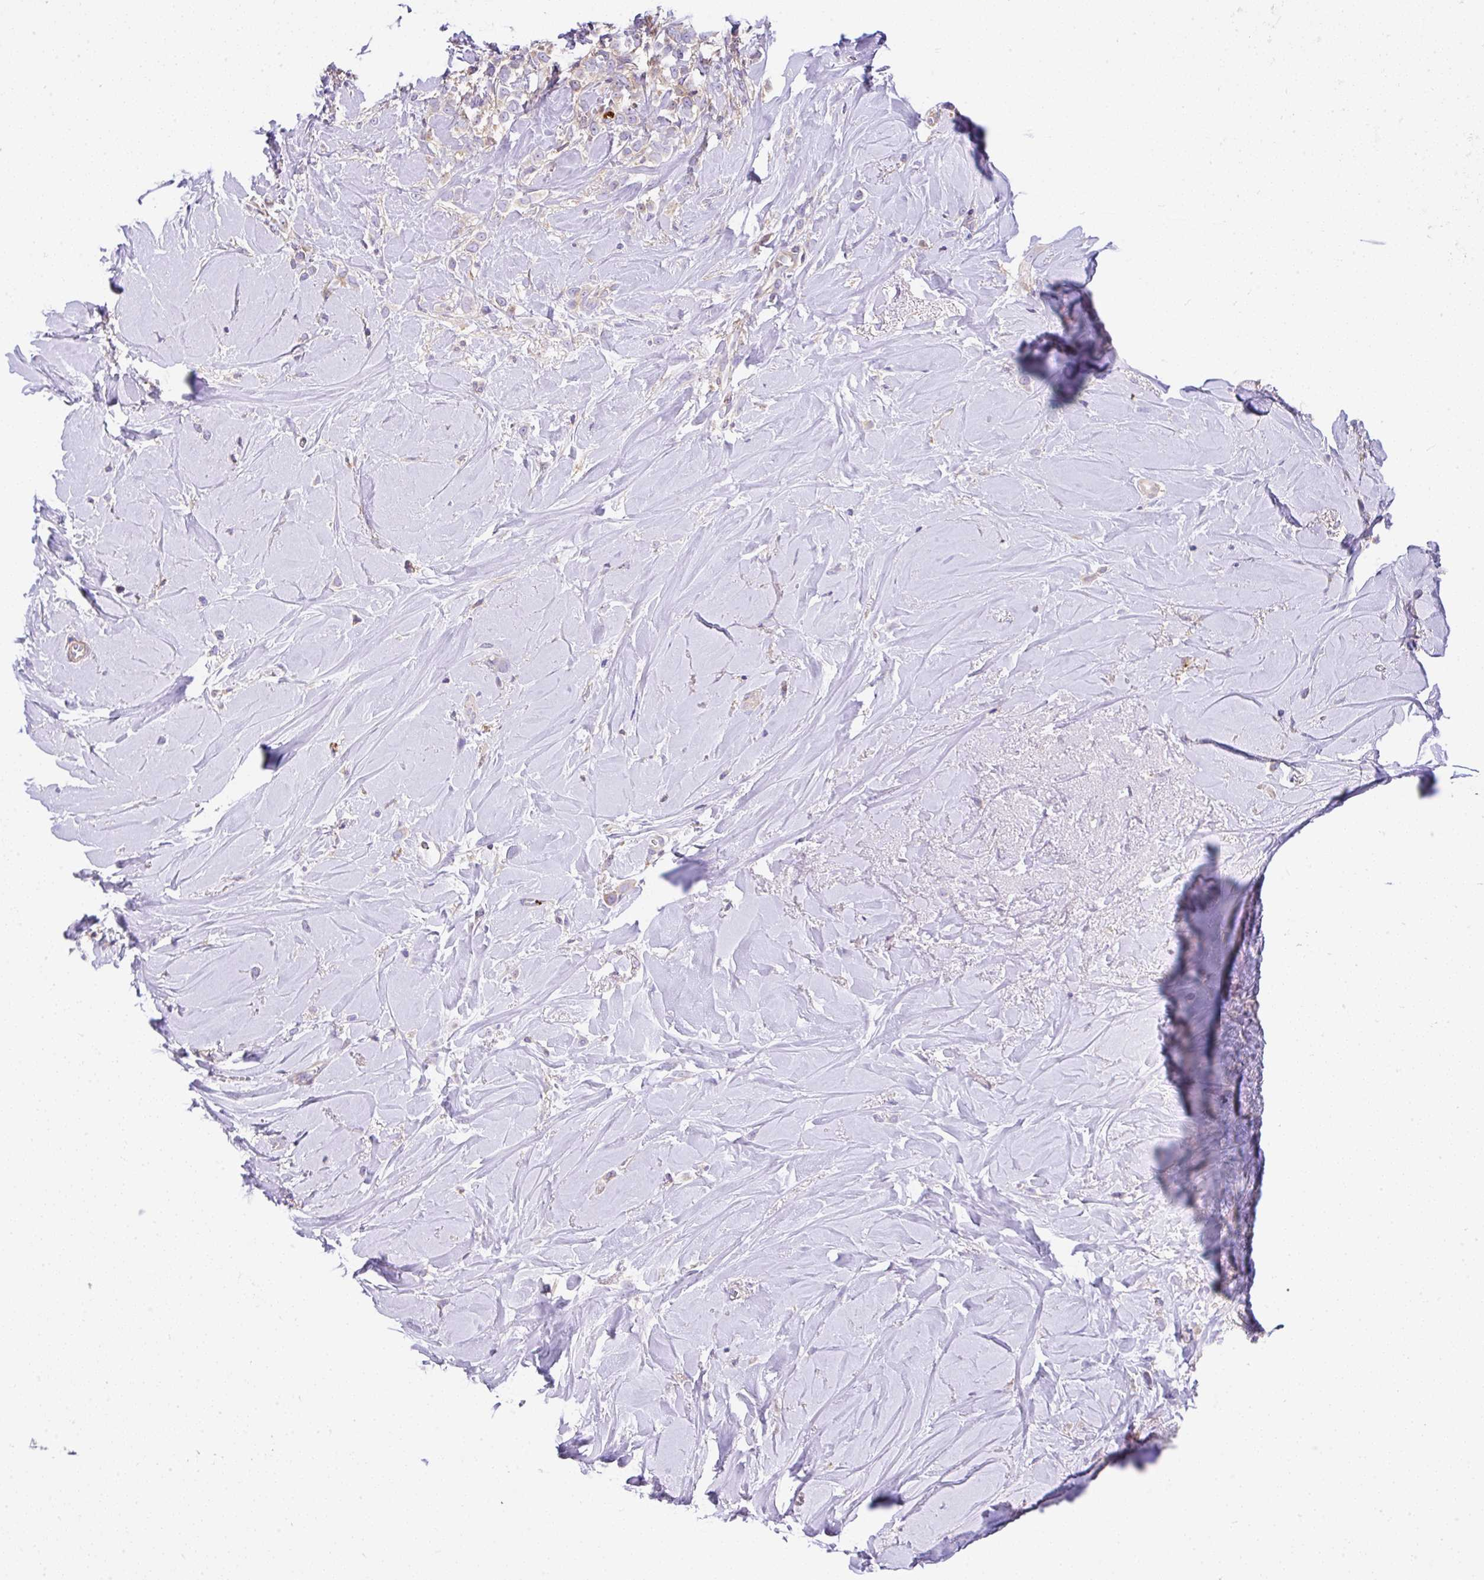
{"staining": {"intensity": "weak", "quantity": "<25%", "location": "cytoplasmic/membranous"}, "tissue": "breast cancer", "cell_type": "Tumor cells", "image_type": "cancer", "snomed": [{"axis": "morphology", "description": "Duct carcinoma"}, {"axis": "topography", "description": "Breast"}], "caption": "This is a micrograph of IHC staining of breast cancer (intraductal carcinoma), which shows no expression in tumor cells.", "gene": "CCDC142", "patient": {"sex": "female", "age": 80}}